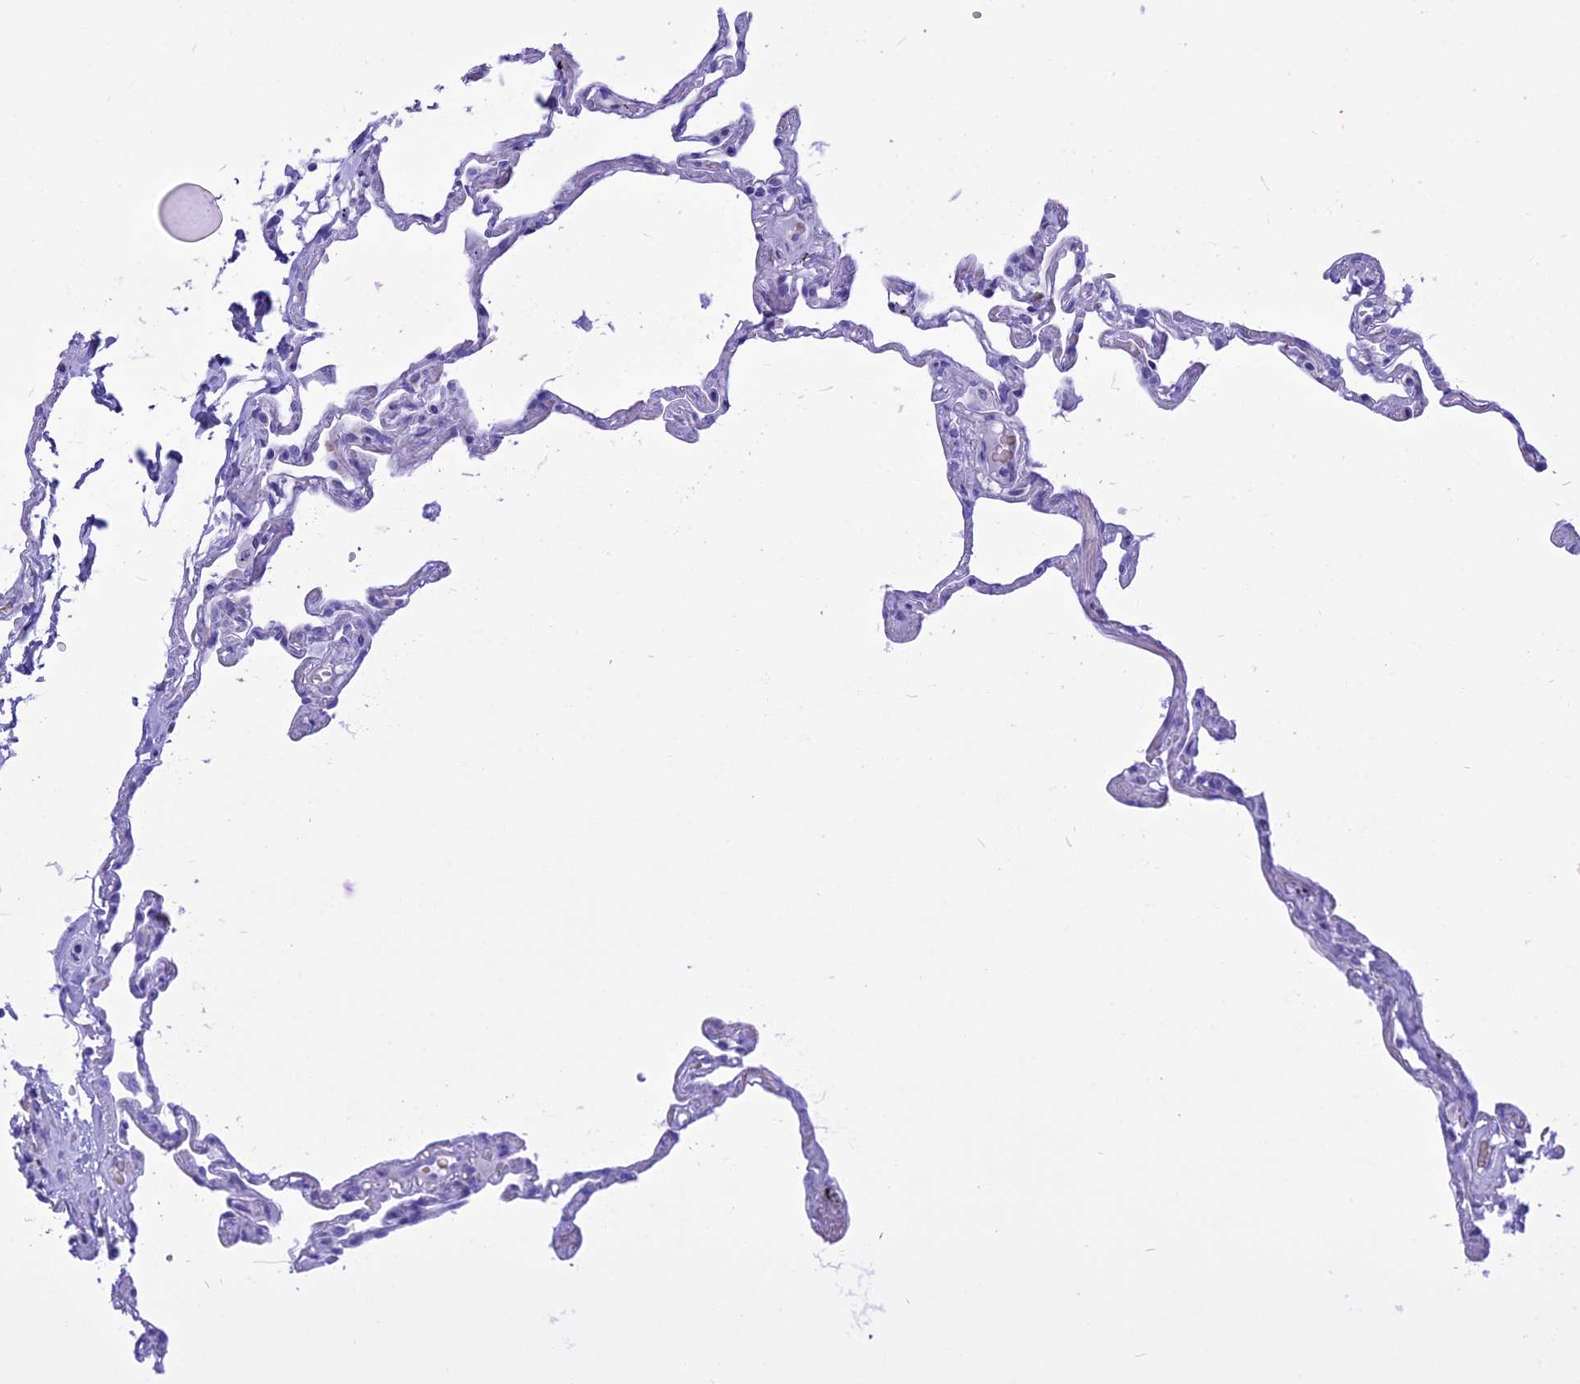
{"staining": {"intensity": "negative", "quantity": "none", "location": "none"}, "tissue": "lung", "cell_type": "Alveolar cells", "image_type": "normal", "snomed": [{"axis": "morphology", "description": "Normal tissue, NOS"}, {"axis": "topography", "description": "Lung"}], "caption": "Alveolar cells show no significant positivity in normal lung. (Immunohistochemistry, brightfield microscopy, high magnification).", "gene": "GLYATL1B", "patient": {"sex": "female", "age": 67}}